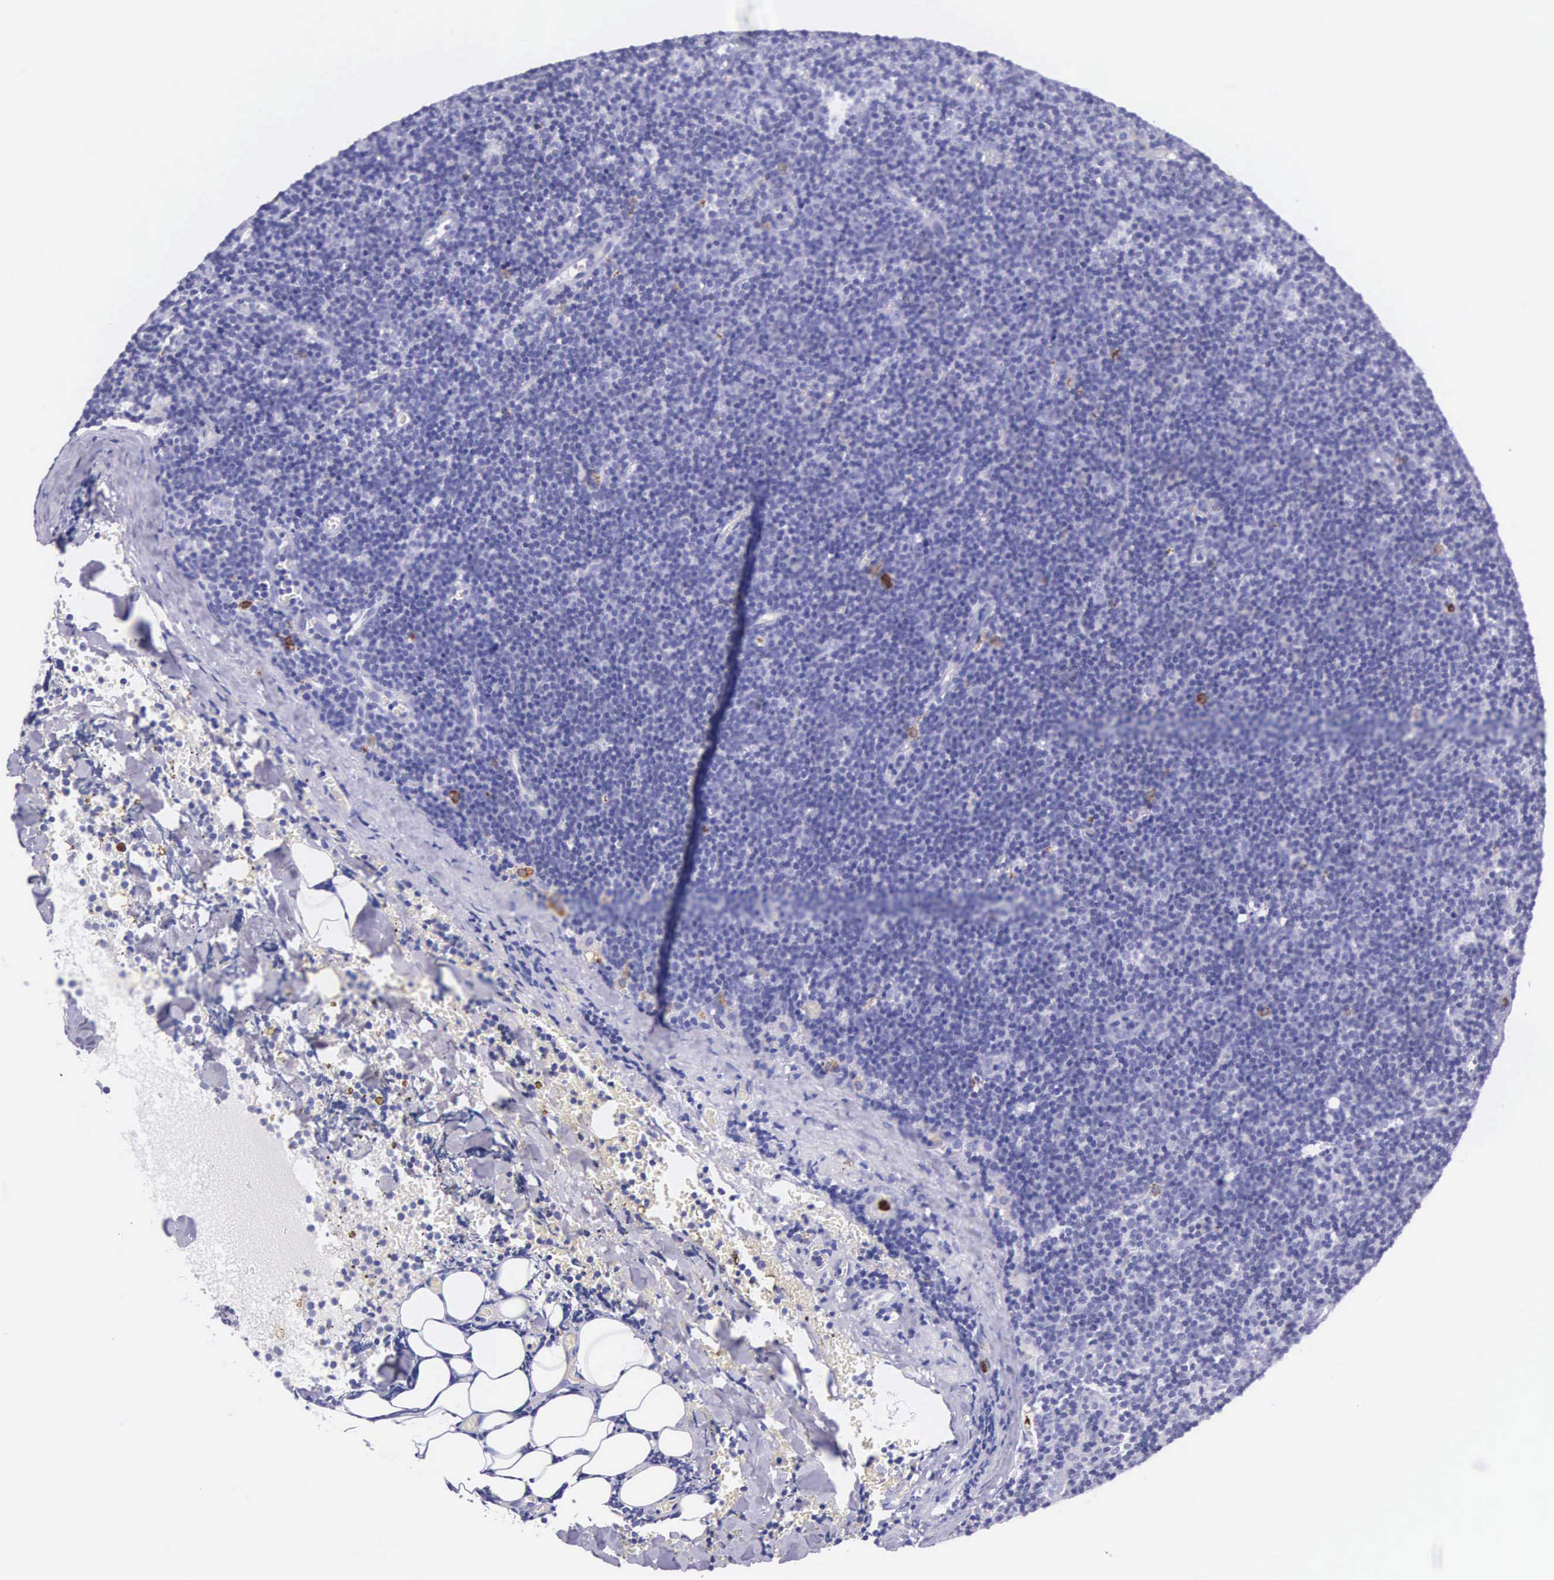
{"staining": {"intensity": "negative", "quantity": "none", "location": "none"}, "tissue": "lymphoma", "cell_type": "Tumor cells", "image_type": "cancer", "snomed": [{"axis": "morphology", "description": "Malignant lymphoma, non-Hodgkin's type, Low grade"}, {"axis": "topography", "description": "Lymph node"}], "caption": "DAB (3,3'-diaminobenzidine) immunohistochemical staining of human lymphoma exhibits no significant positivity in tumor cells.", "gene": "FCN1", "patient": {"sex": "male", "age": 57}}